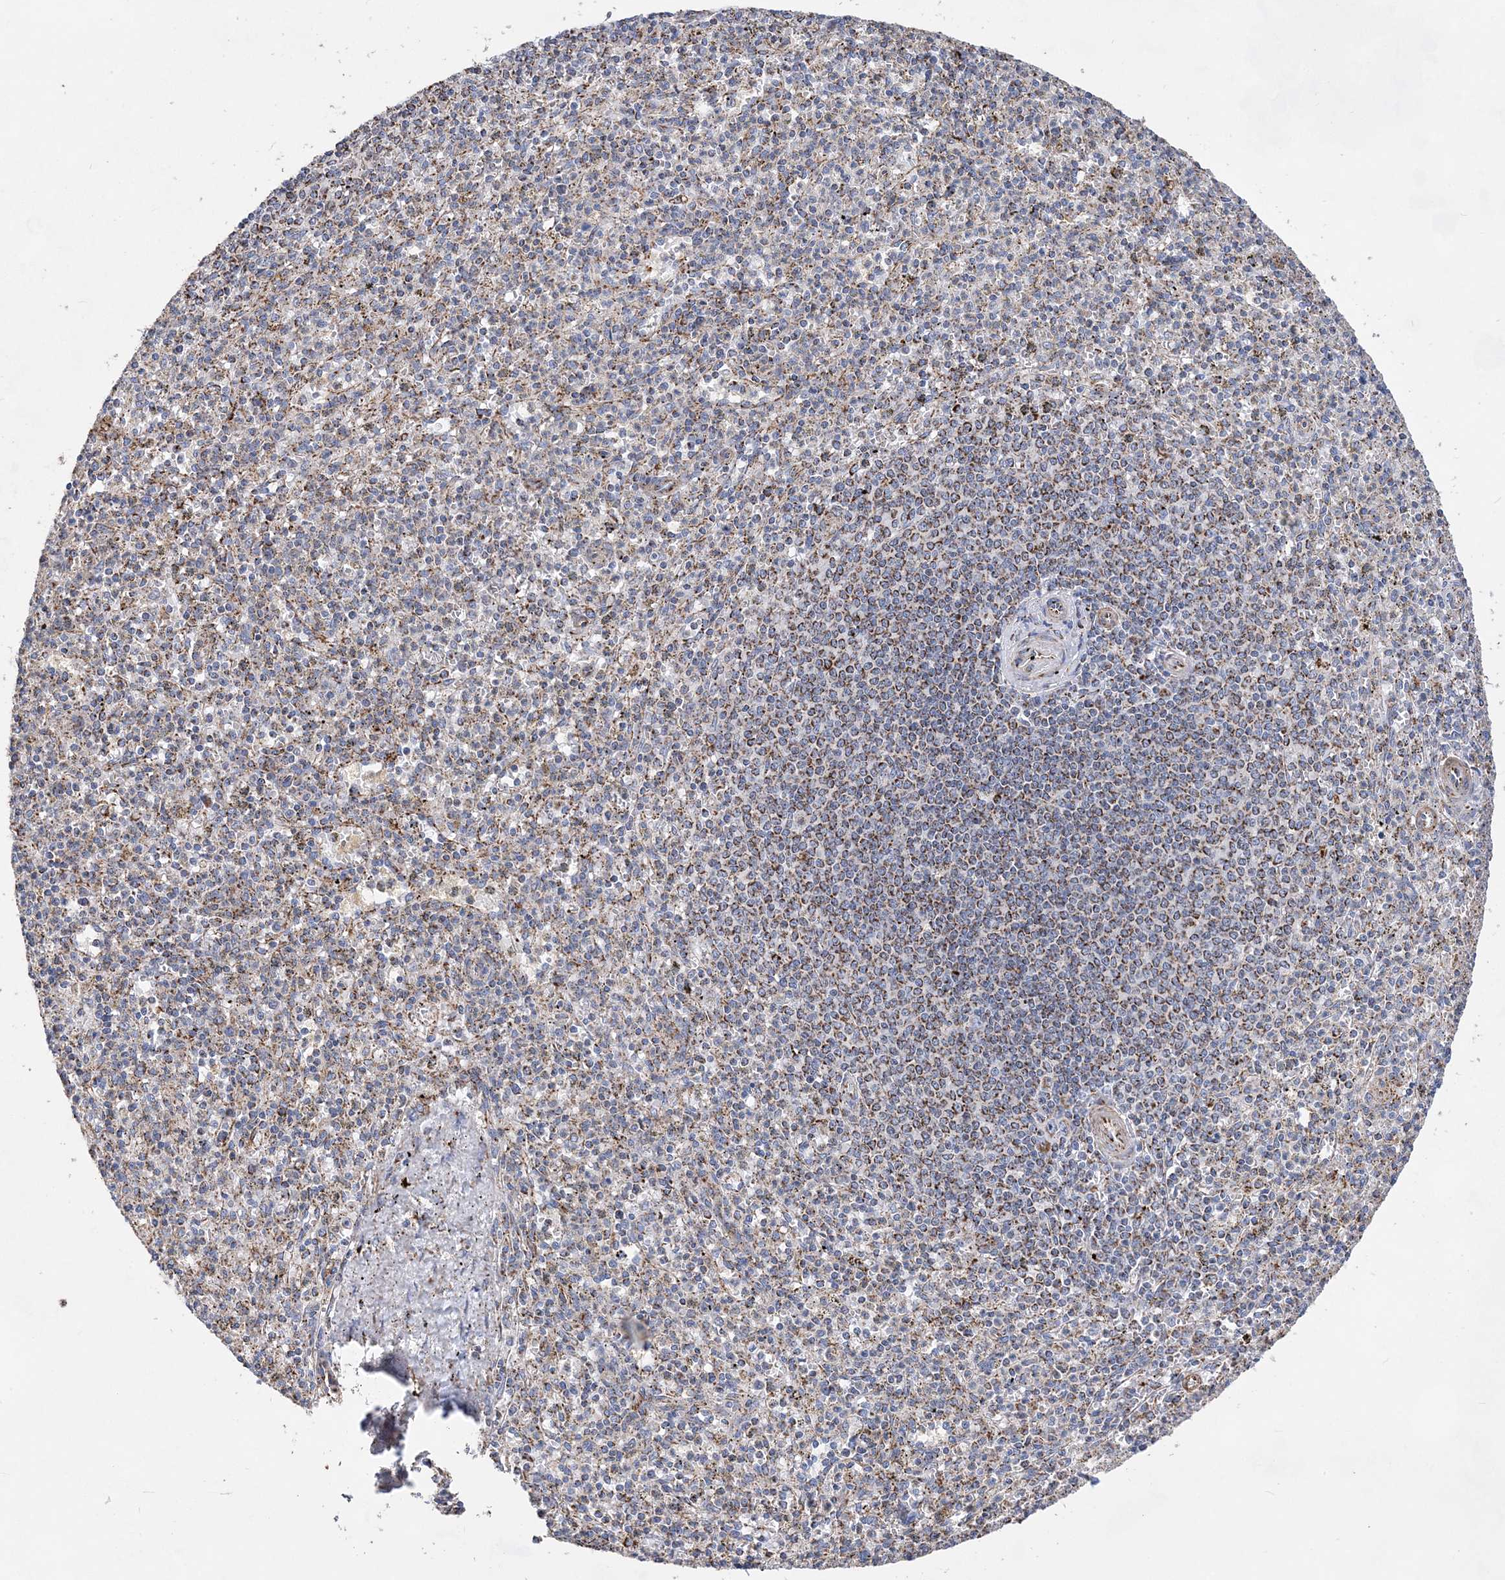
{"staining": {"intensity": "strong", "quantity": ">75%", "location": "cytoplasmic/membranous"}, "tissue": "spleen", "cell_type": "Cells in red pulp", "image_type": "normal", "snomed": [{"axis": "morphology", "description": "Normal tissue, NOS"}, {"axis": "topography", "description": "Spleen"}], "caption": "Human spleen stained with a brown dye shows strong cytoplasmic/membranous positive expression in about >75% of cells in red pulp.", "gene": "ACOT9", "patient": {"sex": "male", "age": 72}}